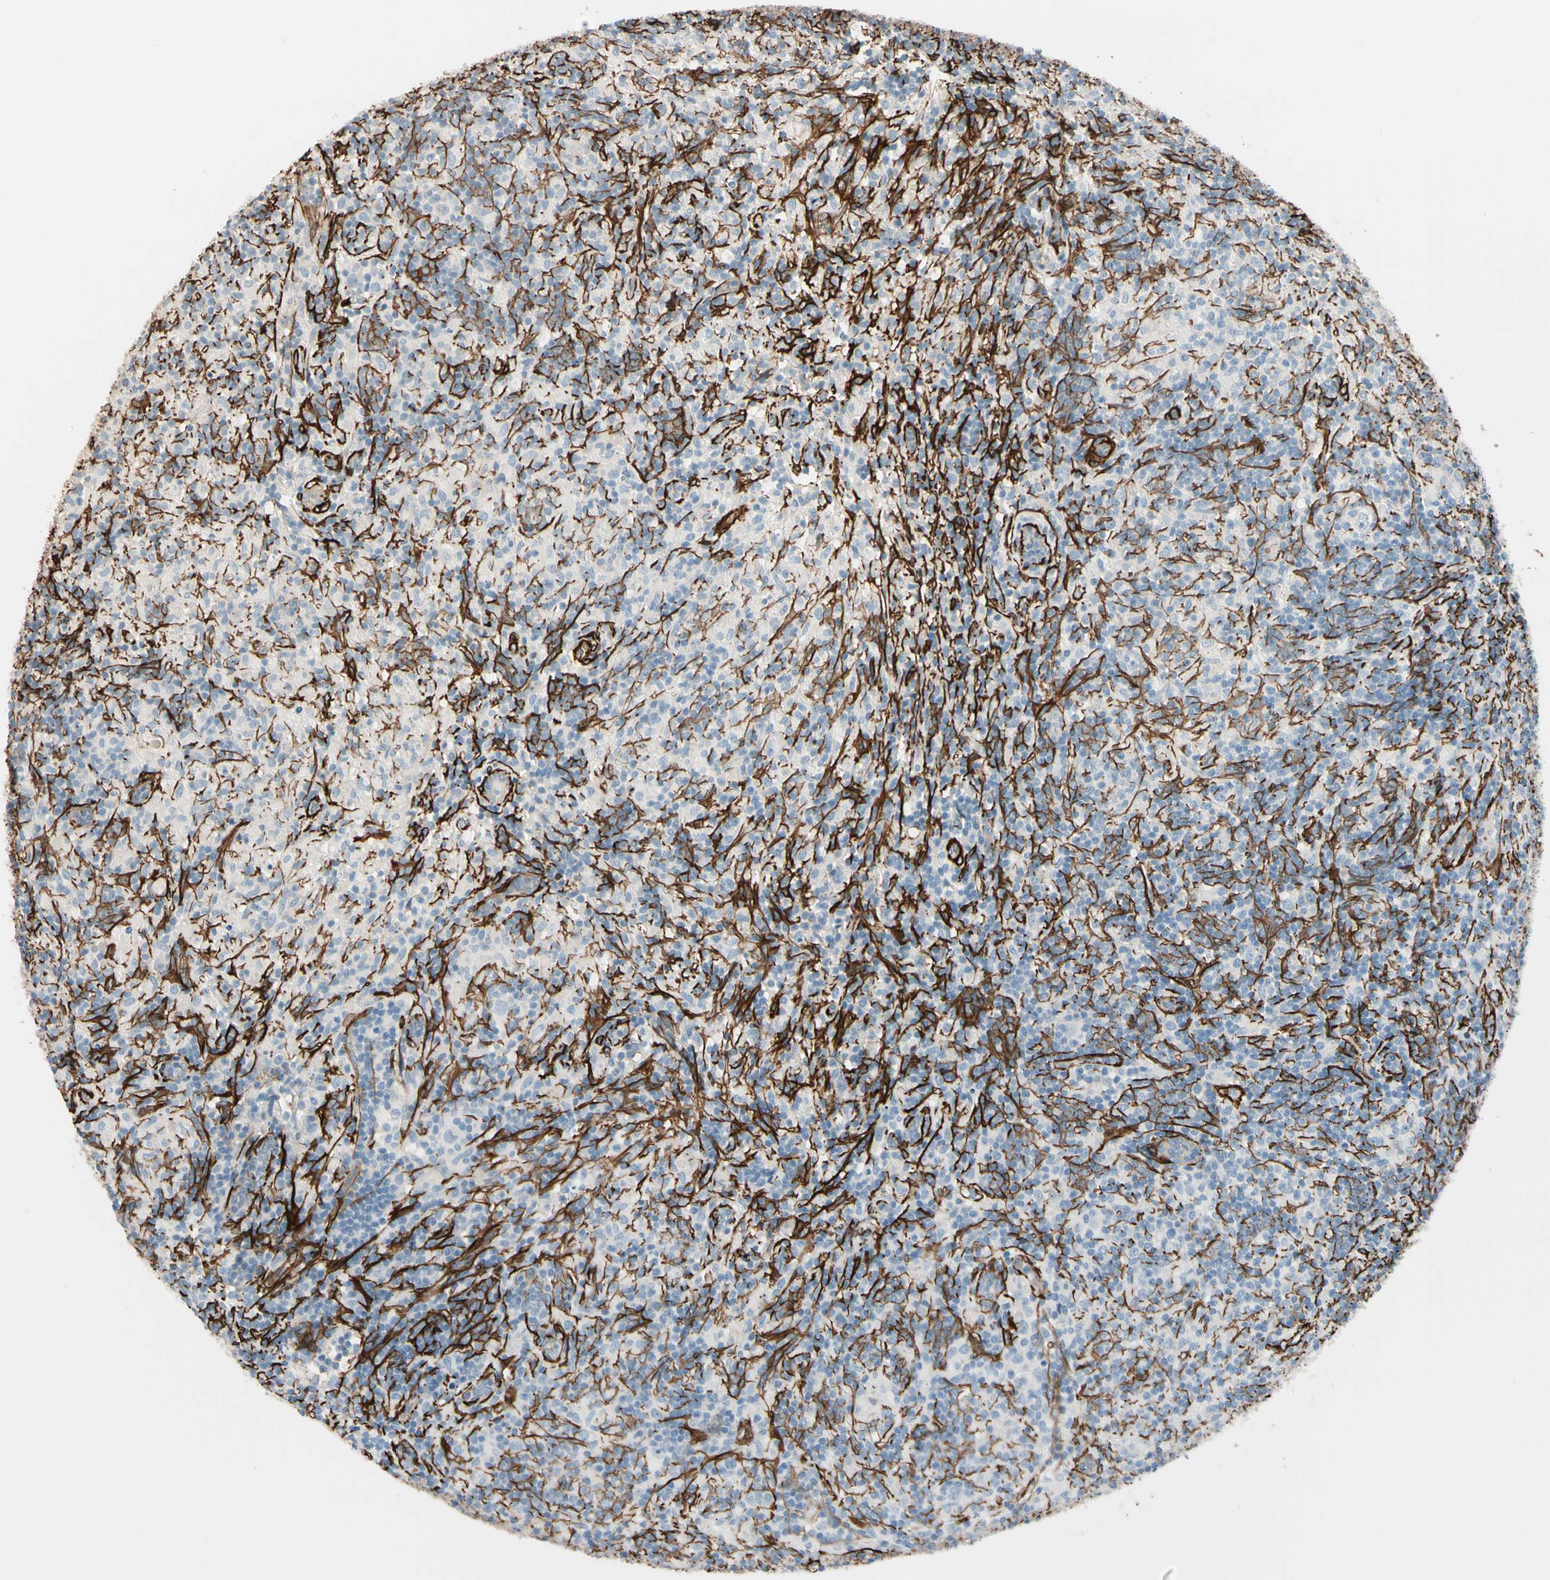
{"staining": {"intensity": "negative", "quantity": "none", "location": "none"}, "tissue": "lymphoma", "cell_type": "Tumor cells", "image_type": "cancer", "snomed": [{"axis": "morphology", "description": "Hodgkin's disease, NOS"}, {"axis": "topography", "description": "Lymph node"}], "caption": "Immunohistochemical staining of human lymphoma displays no significant staining in tumor cells. (DAB immunohistochemistry, high magnification).", "gene": "CALD1", "patient": {"sex": "male", "age": 70}}